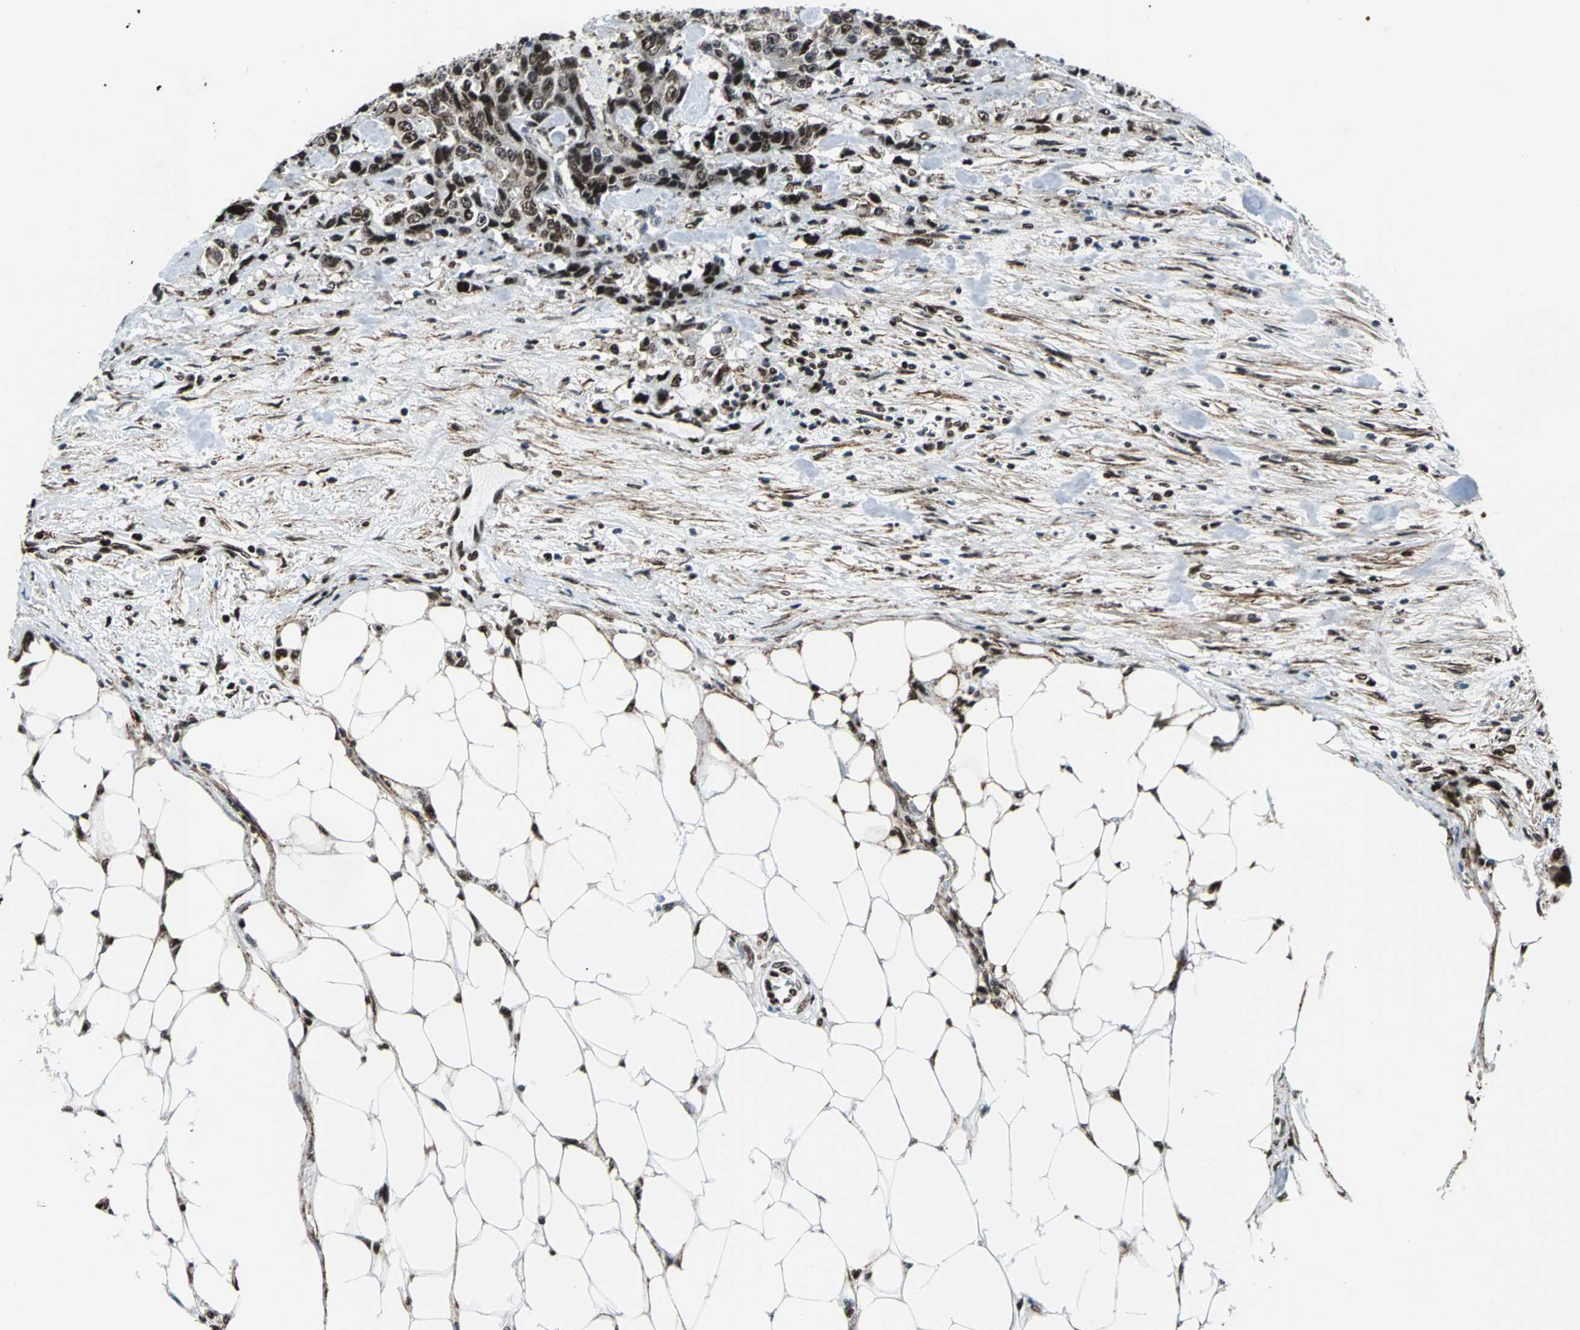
{"staining": {"intensity": "strong", "quantity": ">75%", "location": "cytoplasmic/membranous,nuclear"}, "tissue": "colorectal cancer", "cell_type": "Tumor cells", "image_type": "cancer", "snomed": [{"axis": "morphology", "description": "Adenocarcinoma, NOS"}, {"axis": "topography", "description": "Colon"}], "caption": "An image of adenocarcinoma (colorectal) stained for a protein reveals strong cytoplasmic/membranous and nuclear brown staining in tumor cells.", "gene": "APEX1", "patient": {"sex": "female", "age": 86}}